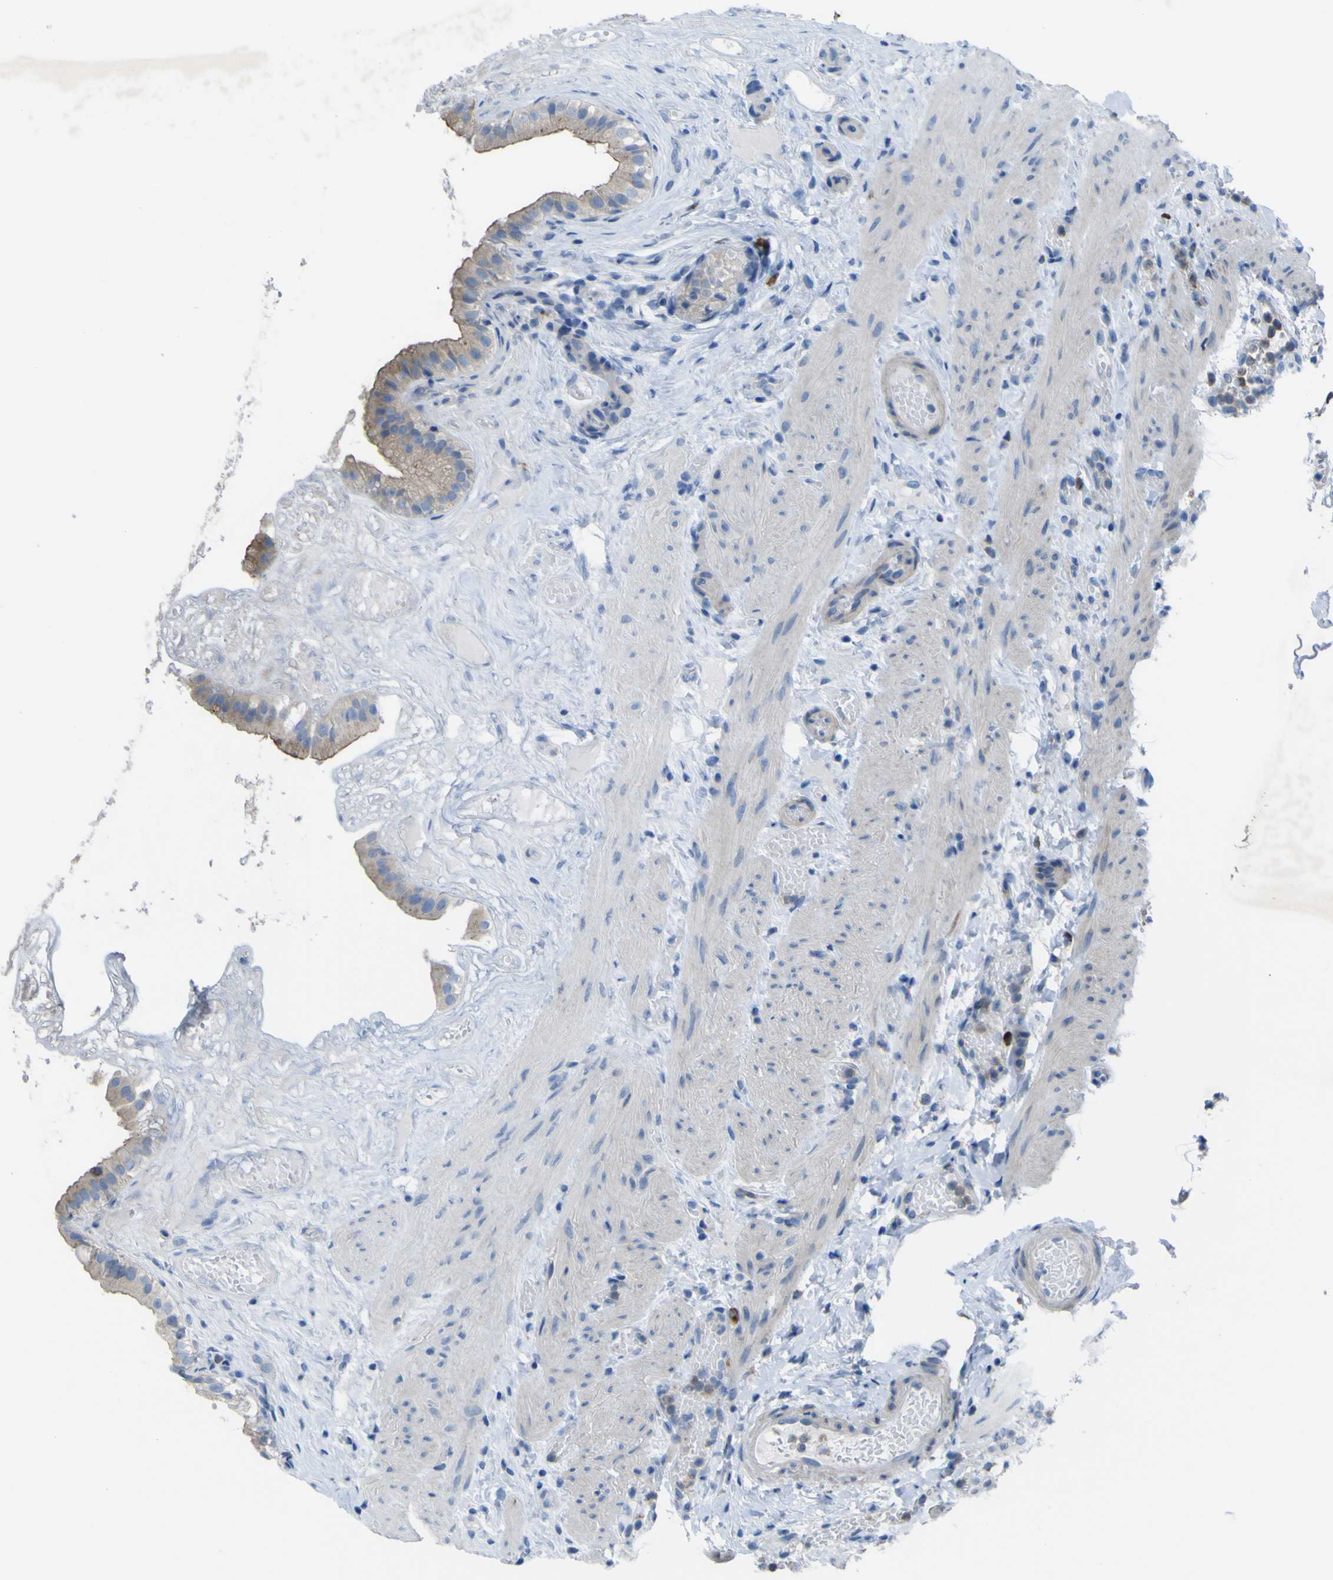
{"staining": {"intensity": "strong", "quantity": ">75%", "location": "cytoplasmic/membranous"}, "tissue": "gallbladder", "cell_type": "Glandular cells", "image_type": "normal", "snomed": [{"axis": "morphology", "description": "Normal tissue, NOS"}, {"axis": "topography", "description": "Gallbladder"}], "caption": "This is an image of immunohistochemistry staining of normal gallbladder, which shows strong staining in the cytoplasmic/membranous of glandular cells.", "gene": "CST3", "patient": {"sex": "female", "age": 26}}